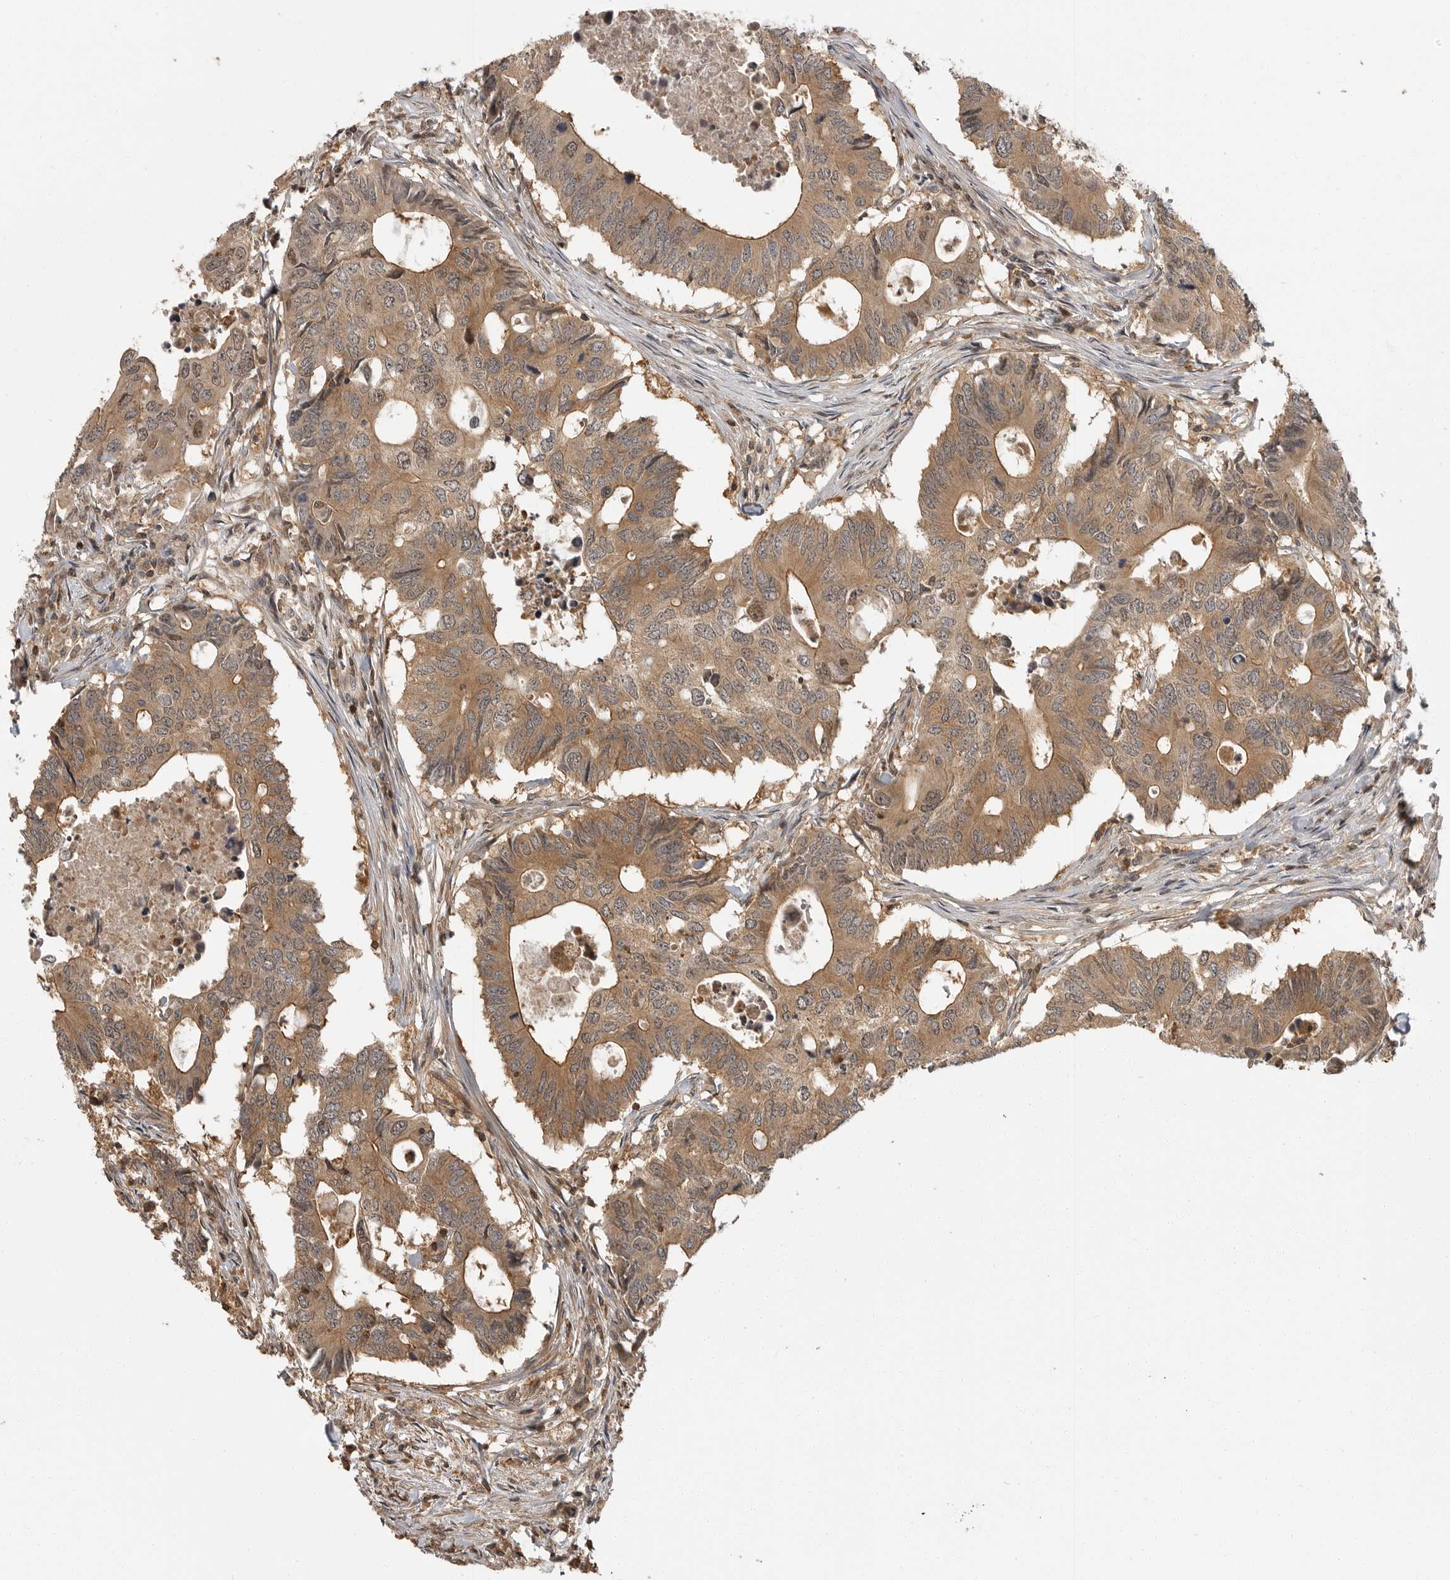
{"staining": {"intensity": "moderate", "quantity": ">75%", "location": "cytoplasmic/membranous"}, "tissue": "colorectal cancer", "cell_type": "Tumor cells", "image_type": "cancer", "snomed": [{"axis": "morphology", "description": "Adenocarcinoma, NOS"}, {"axis": "topography", "description": "Colon"}], "caption": "Tumor cells show medium levels of moderate cytoplasmic/membranous expression in about >75% of cells in human adenocarcinoma (colorectal).", "gene": "ERN1", "patient": {"sex": "male", "age": 71}}